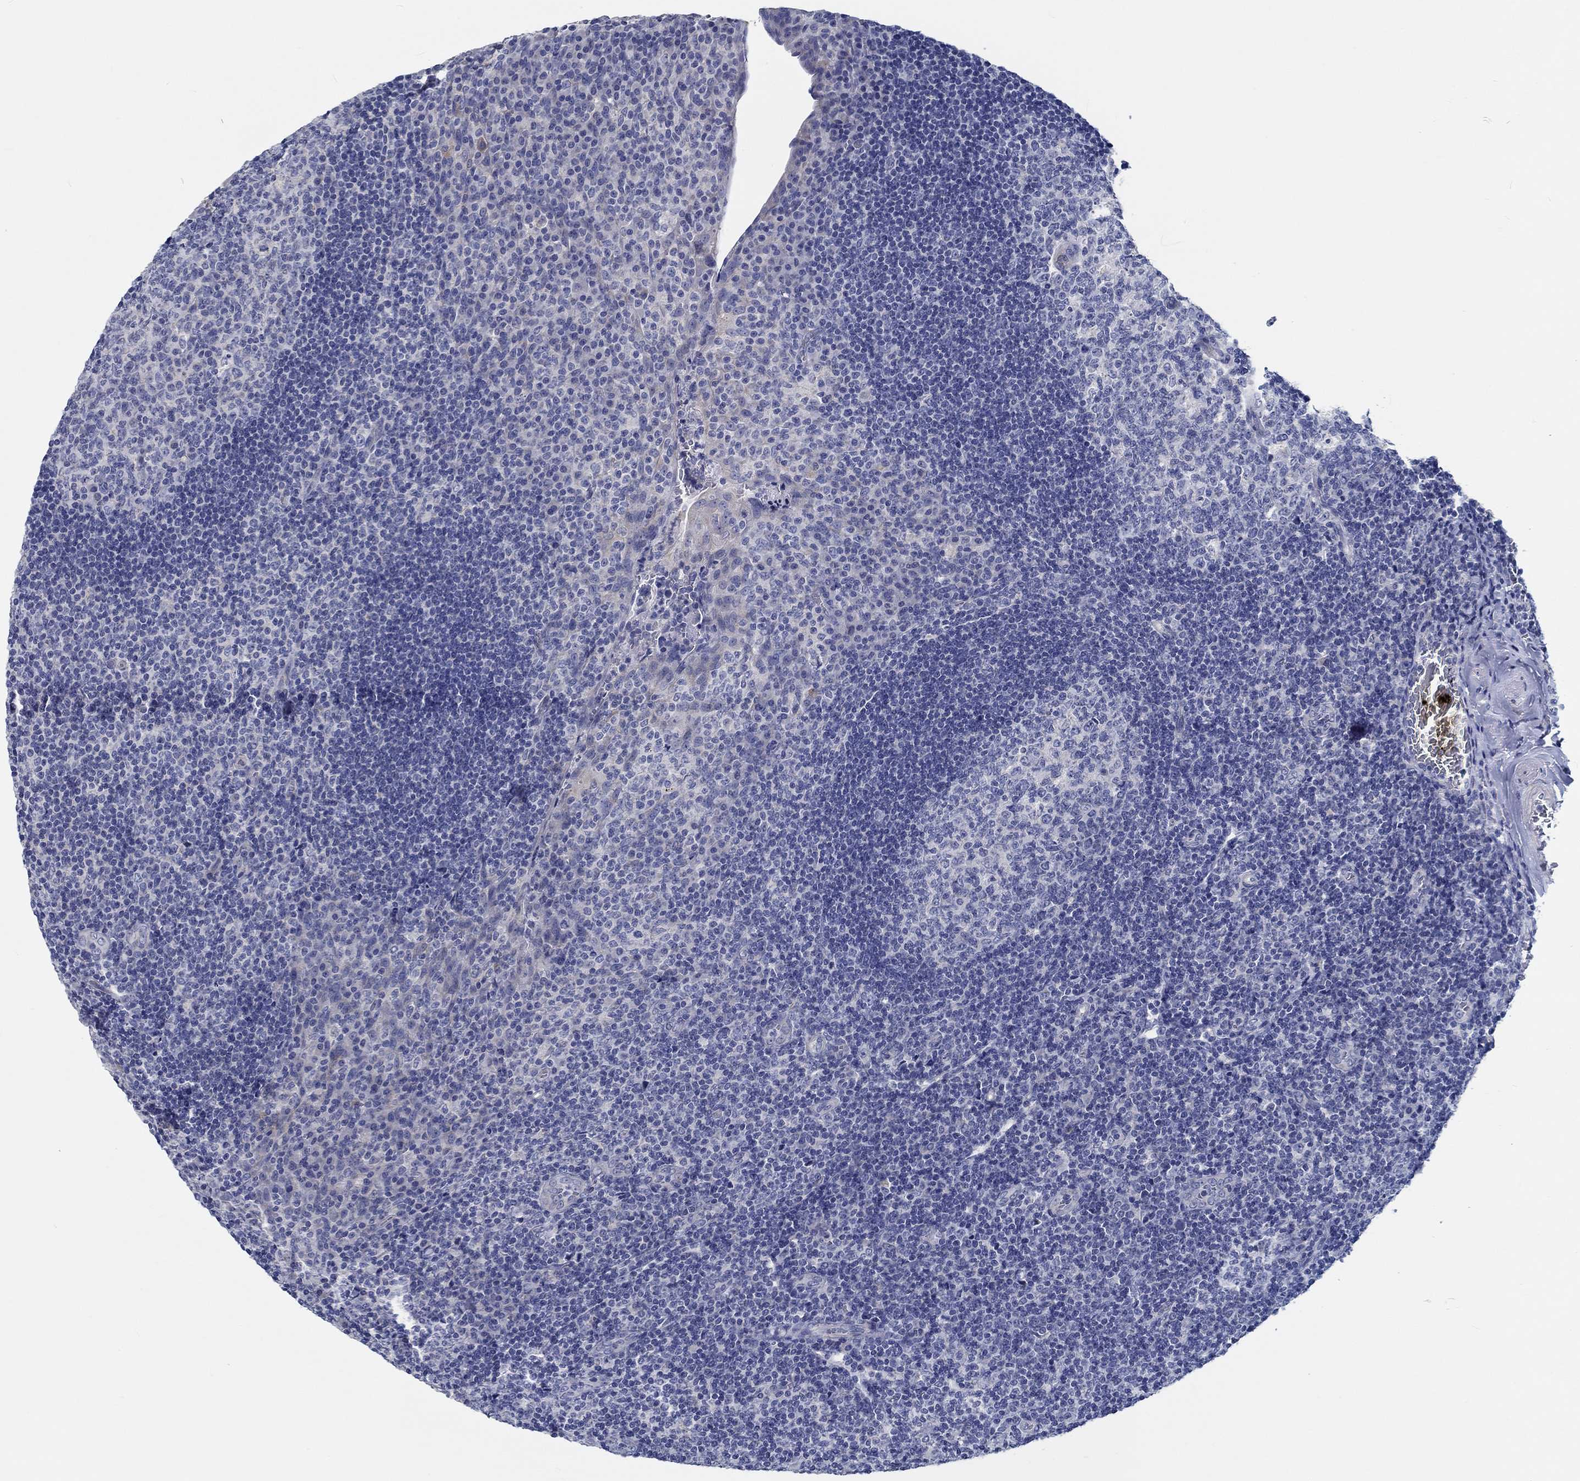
{"staining": {"intensity": "negative", "quantity": "none", "location": "none"}, "tissue": "tonsil", "cell_type": "Germinal center cells", "image_type": "normal", "snomed": [{"axis": "morphology", "description": "Normal tissue, NOS"}, {"axis": "topography", "description": "Tonsil"}], "caption": "Image shows no significant protein staining in germinal center cells of benign tonsil.", "gene": "MYBPC1", "patient": {"sex": "male", "age": 17}}